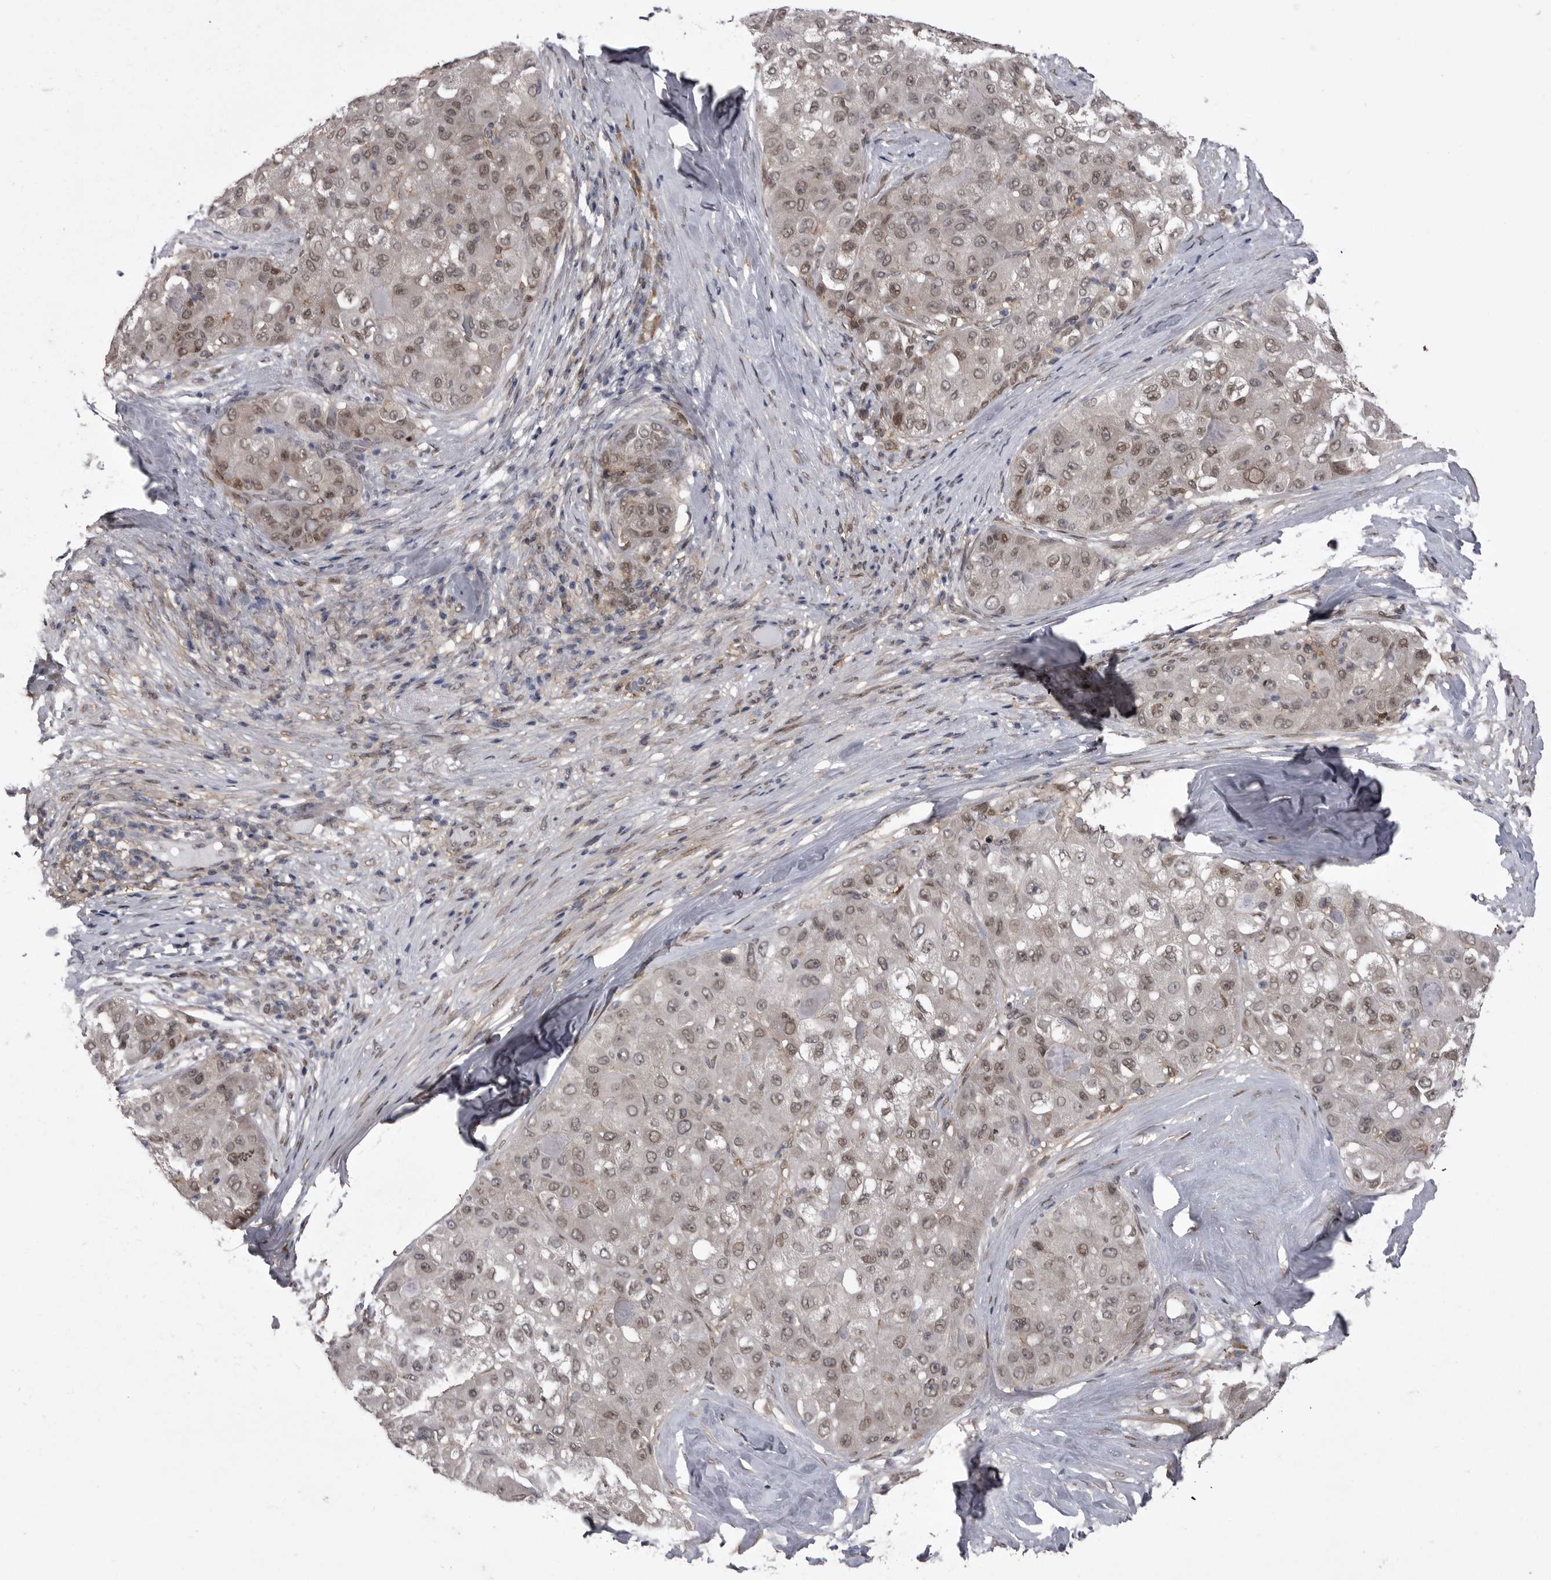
{"staining": {"intensity": "weak", "quantity": ">75%", "location": "nuclear"}, "tissue": "liver cancer", "cell_type": "Tumor cells", "image_type": "cancer", "snomed": [{"axis": "morphology", "description": "Carcinoma, Hepatocellular, NOS"}, {"axis": "topography", "description": "Liver"}], "caption": "This photomicrograph displays liver cancer stained with immunohistochemistry to label a protein in brown. The nuclear of tumor cells show weak positivity for the protein. Nuclei are counter-stained blue.", "gene": "ABL1", "patient": {"sex": "male", "age": 80}}